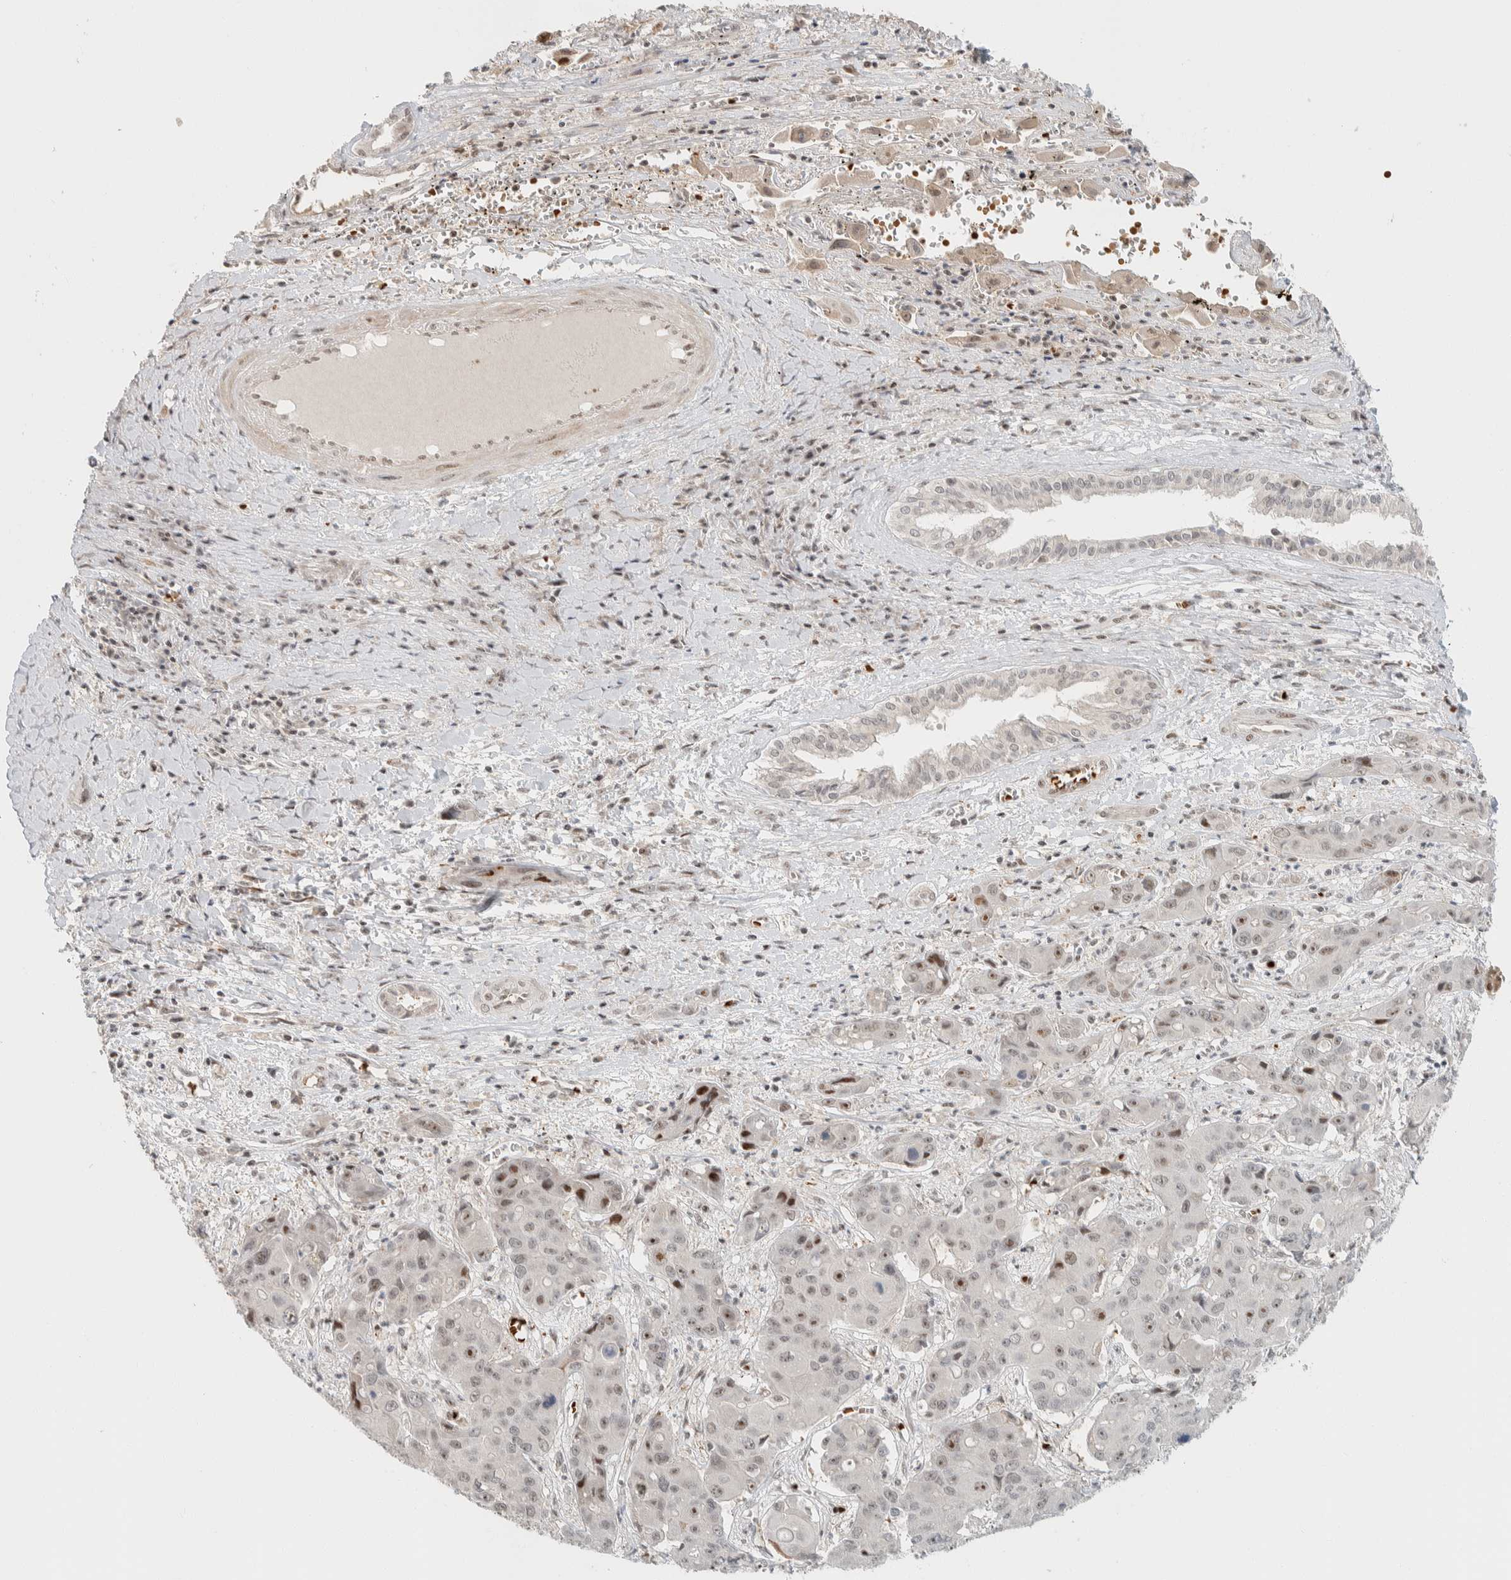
{"staining": {"intensity": "moderate", "quantity": "<25%", "location": "nuclear"}, "tissue": "liver cancer", "cell_type": "Tumor cells", "image_type": "cancer", "snomed": [{"axis": "morphology", "description": "Cholangiocarcinoma"}, {"axis": "topography", "description": "Liver"}], "caption": "Moderate nuclear protein staining is seen in approximately <25% of tumor cells in liver cholangiocarcinoma.", "gene": "ZBTB2", "patient": {"sex": "male", "age": 67}}